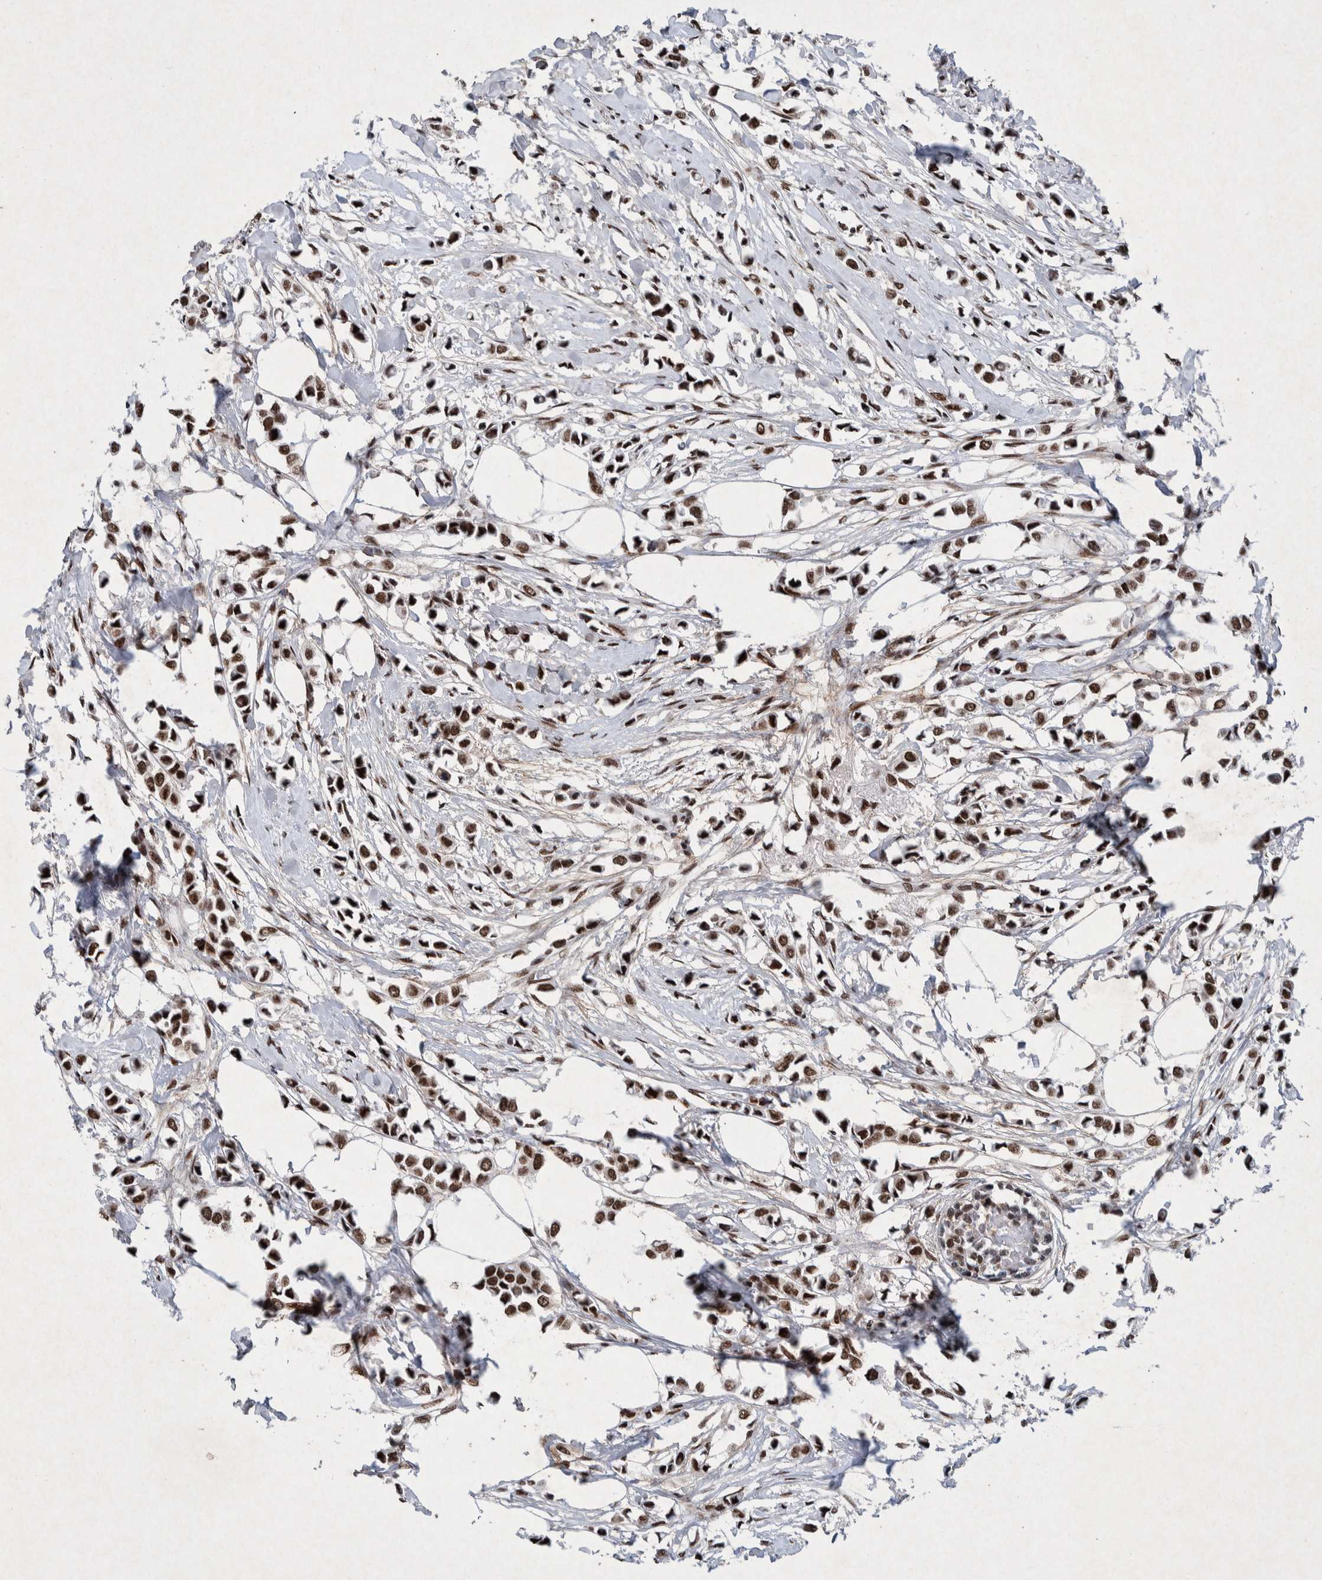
{"staining": {"intensity": "strong", "quantity": ">75%", "location": "nuclear"}, "tissue": "breast cancer", "cell_type": "Tumor cells", "image_type": "cancer", "snomed": [{"axis": "morphology", "description": "Lobular carcinoma"}, {"axis": "topography", "description": "Breast"}], "caption": "This image displays immunohistochemistry staining of human breast cancer, with high strong nuclear expression in approximately >75% of tumor cells.", "gene": "TAF10", "patient": {"sex": "female", "age": 51}}